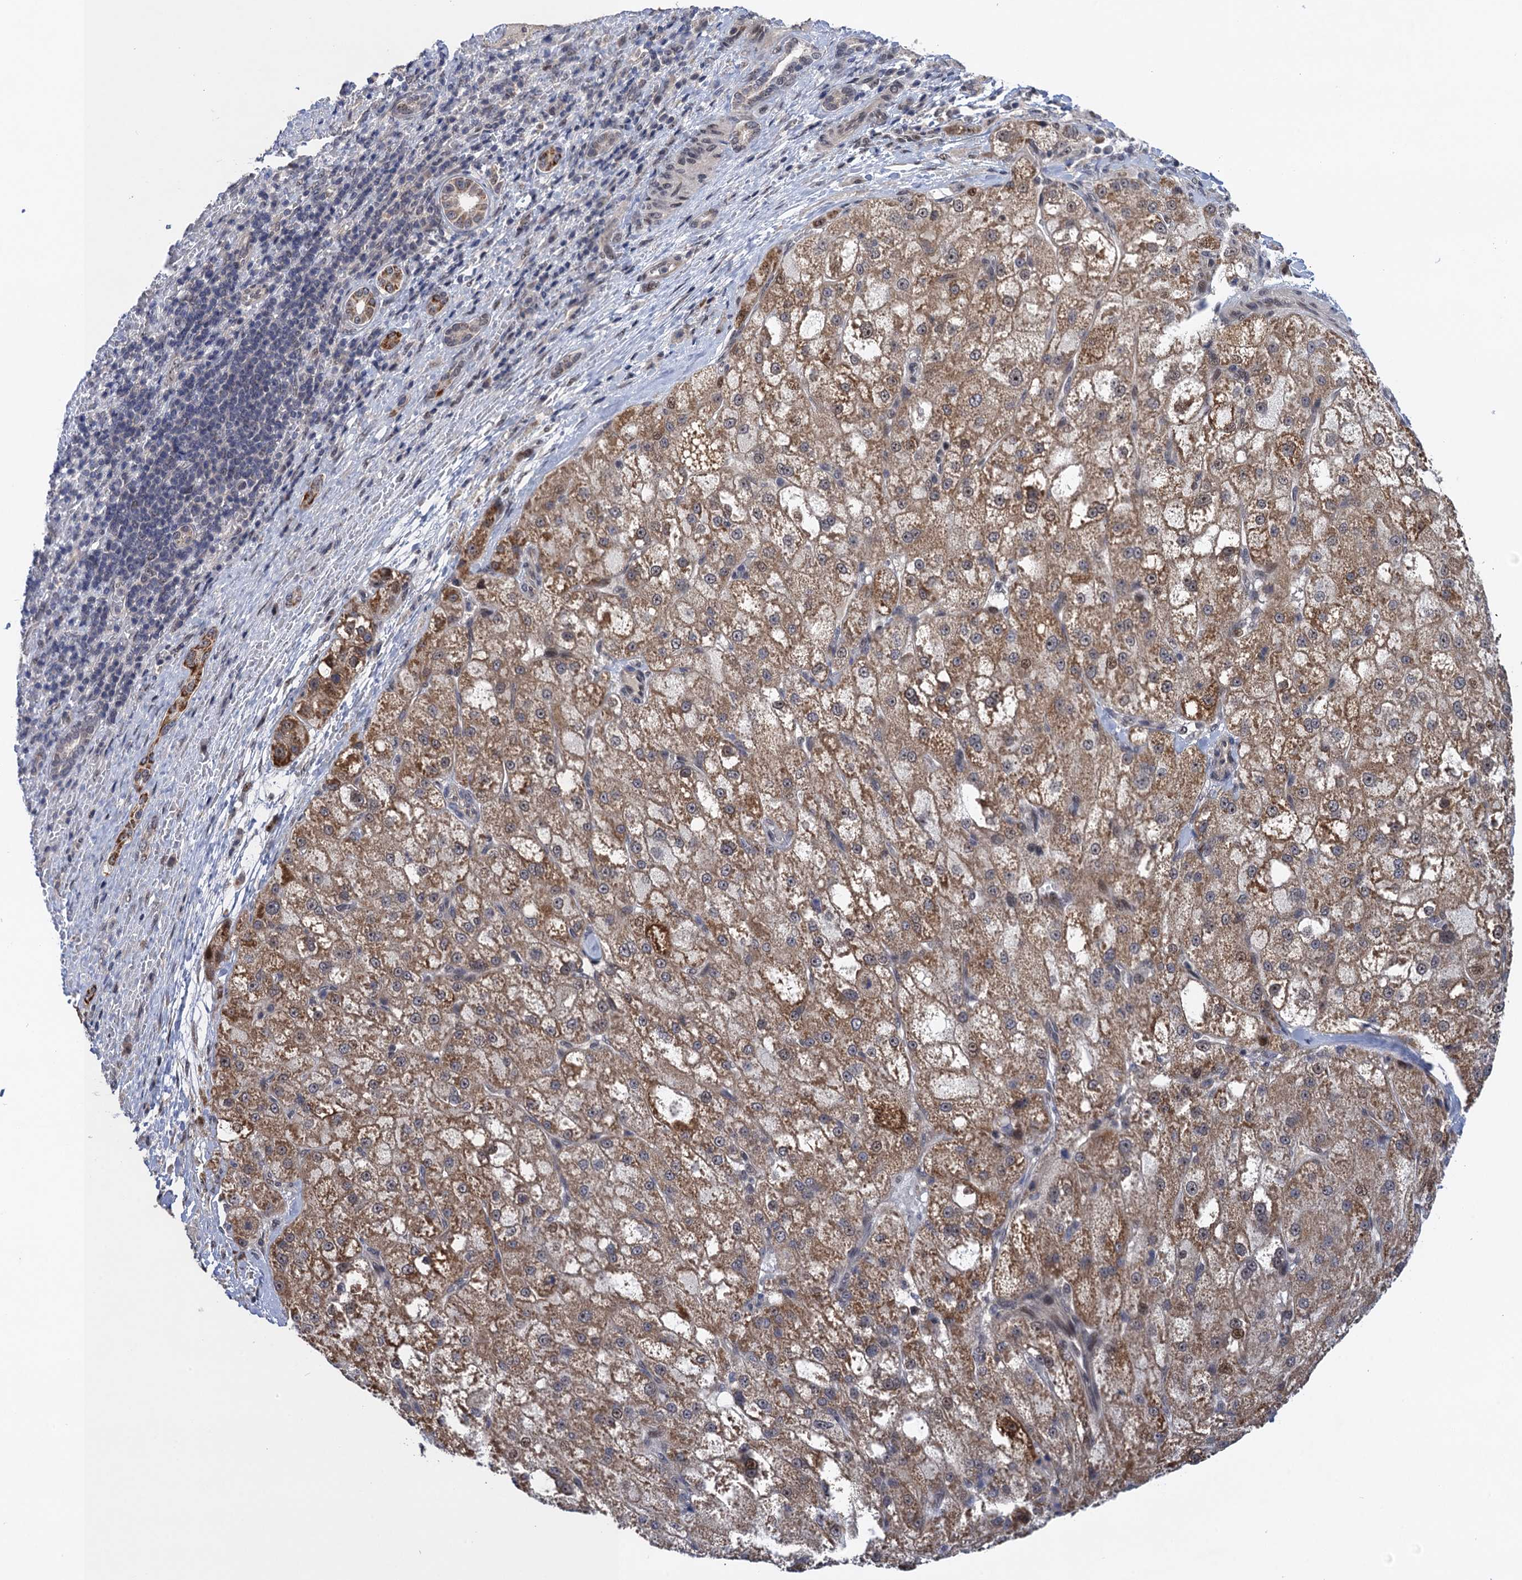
{"staining": {"intensity": "moderate", "quantity": ">75%", "location": "cytoplasmic/membranous"}, "tissue": "liver cancer", "cell_type": "Tumor cells", "image_type": "cancer", "snomed": [{"axis": "morphology", "description": "Normal tissue, NOS"}, {"axis": "morphology", "description": "Carcinoma, Hepatocellular, NOS"}, {"axis": "topography", "description": "Liver"}], "caption": "The histopathology image exhibits staining of hepatocellular carcinoma (liver), revealing moderate cytoplasmic/membranous protein staining (brown color) within tumor cells. (brown staining indicates protein expression, while blue staining denotes nuclei).", "gene": "ZAR1L", "patient": {"sex": "male", "age": 57}}